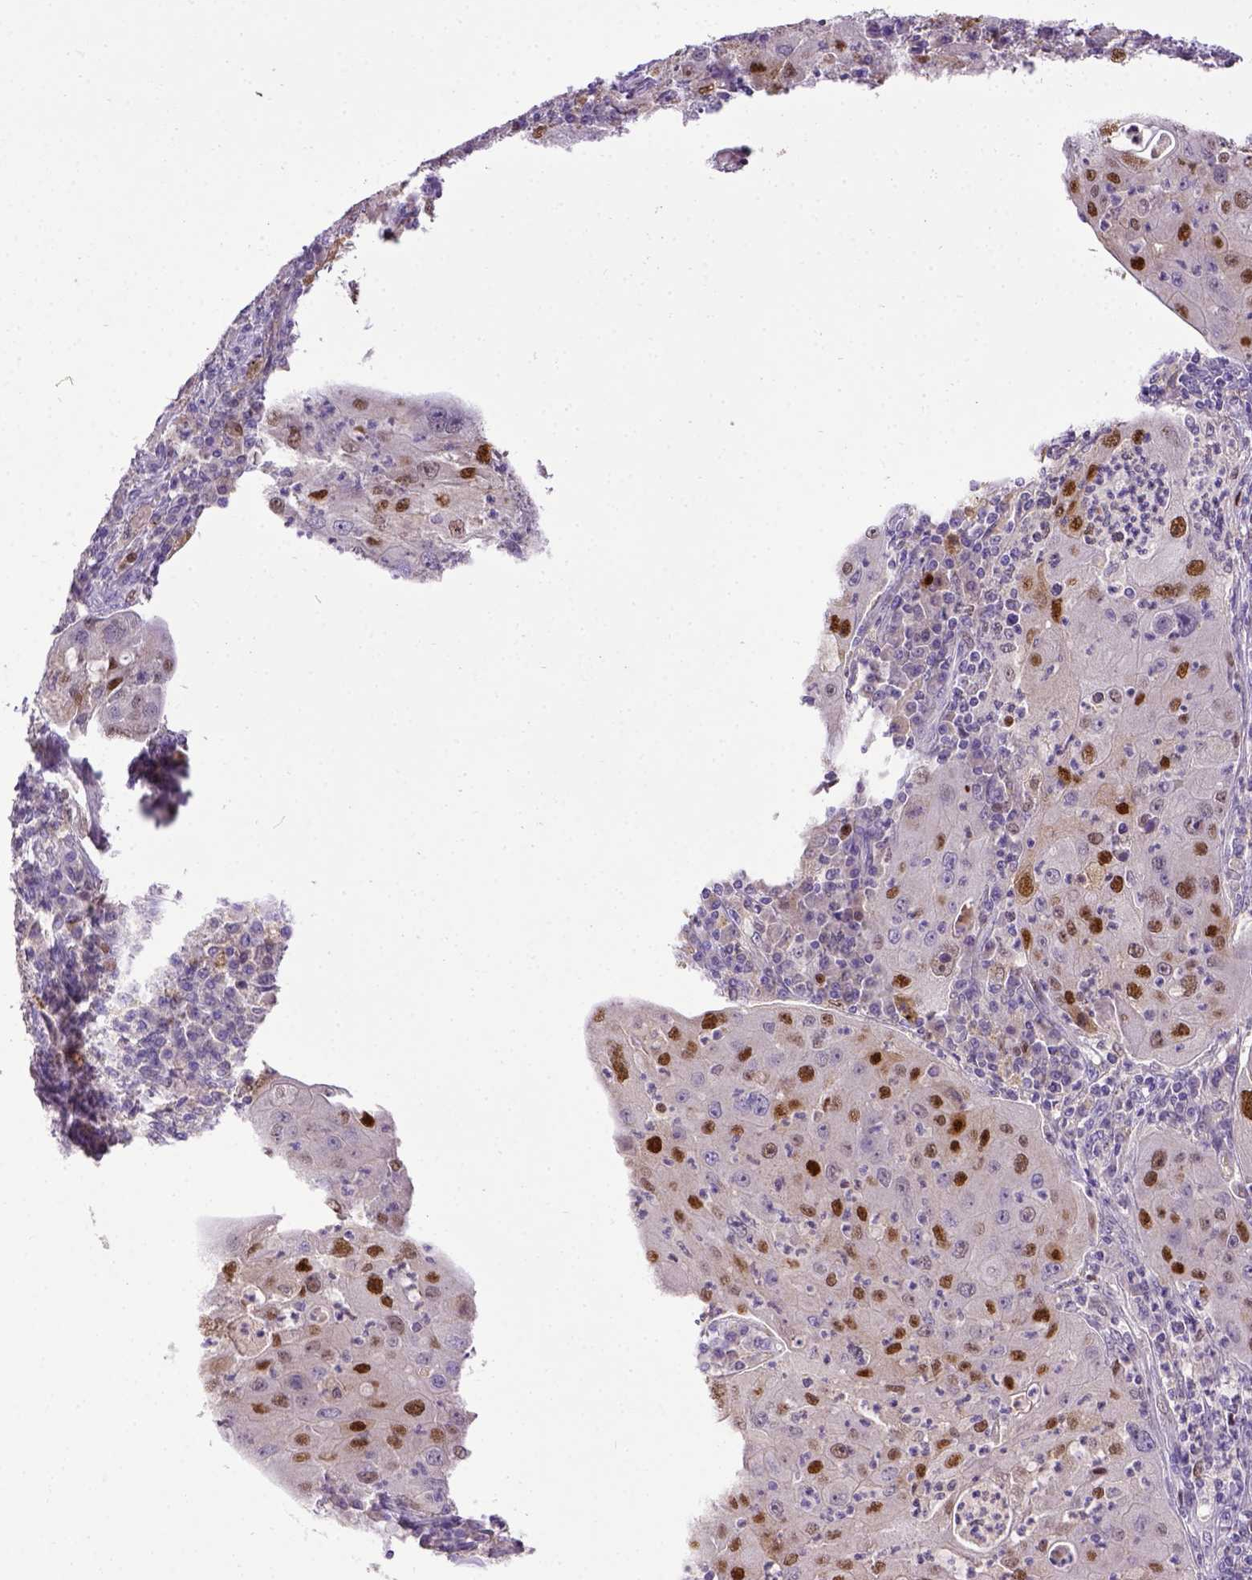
{"staining": {"intensity": "strong", "quantity": "25%-75%", "location": "nuclear"}, "tissue": "lung cancer", "cell_type": "Tumor cells", "image_type": "cancer", "snomed": [{"axis": "morphology", "description": "Squamous cell carcinoma, NOS"}, {"axis": "topography", "description": "Lung"}], "caption": "About 25%-75% of tumor cells in human lung squamous cell carcinoma reveal strong nuclear protein positivity as visualized by brown immunohistochemical staining.", "gene": "CDKN1A", "patient": {"sex": "female", "age": 59}}